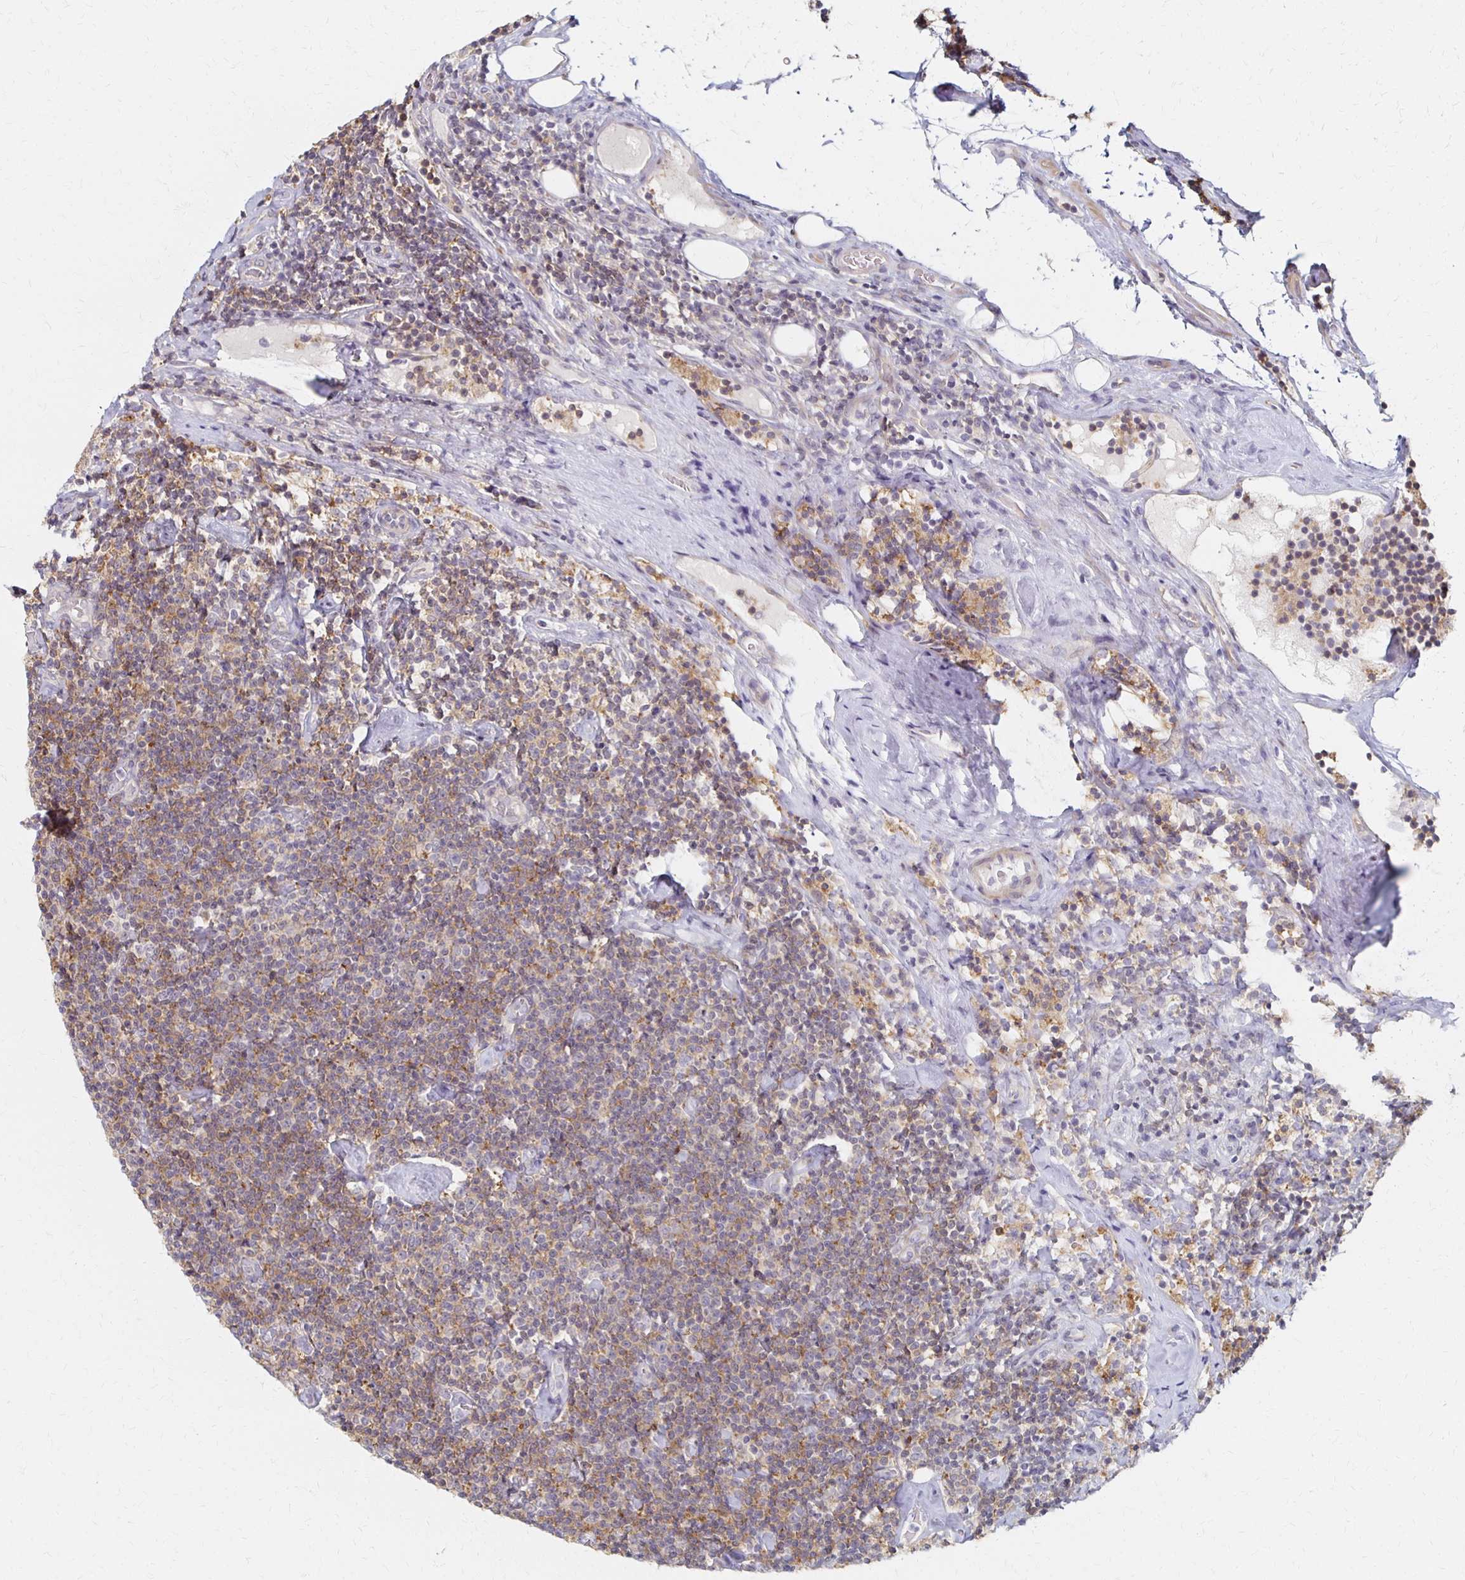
{"staining": {"intensity": "weak", "quantity": "25%-75%", "location": "cytoplasmic/membranous"}, "tissue": "lymphoma", "cell_type": "Tumor cells", "image_type": "cancer", "snomed": [{"axis": "morphology", "description": "Malignant lymphoma, non-Hodgkin's type, Low grade"}, {"axis": "topography", "description": "Lymph node"}], "caption": "Immunohistochemistry (IHC) micrograph of lymphoma stained for a protein (brown), which displays low levels of weak cytoplasmic/membranous staining in about 25%-75% of tumor cells.", "gene": "PRKCB", "patient": {"sex": "male", "age": 81}}